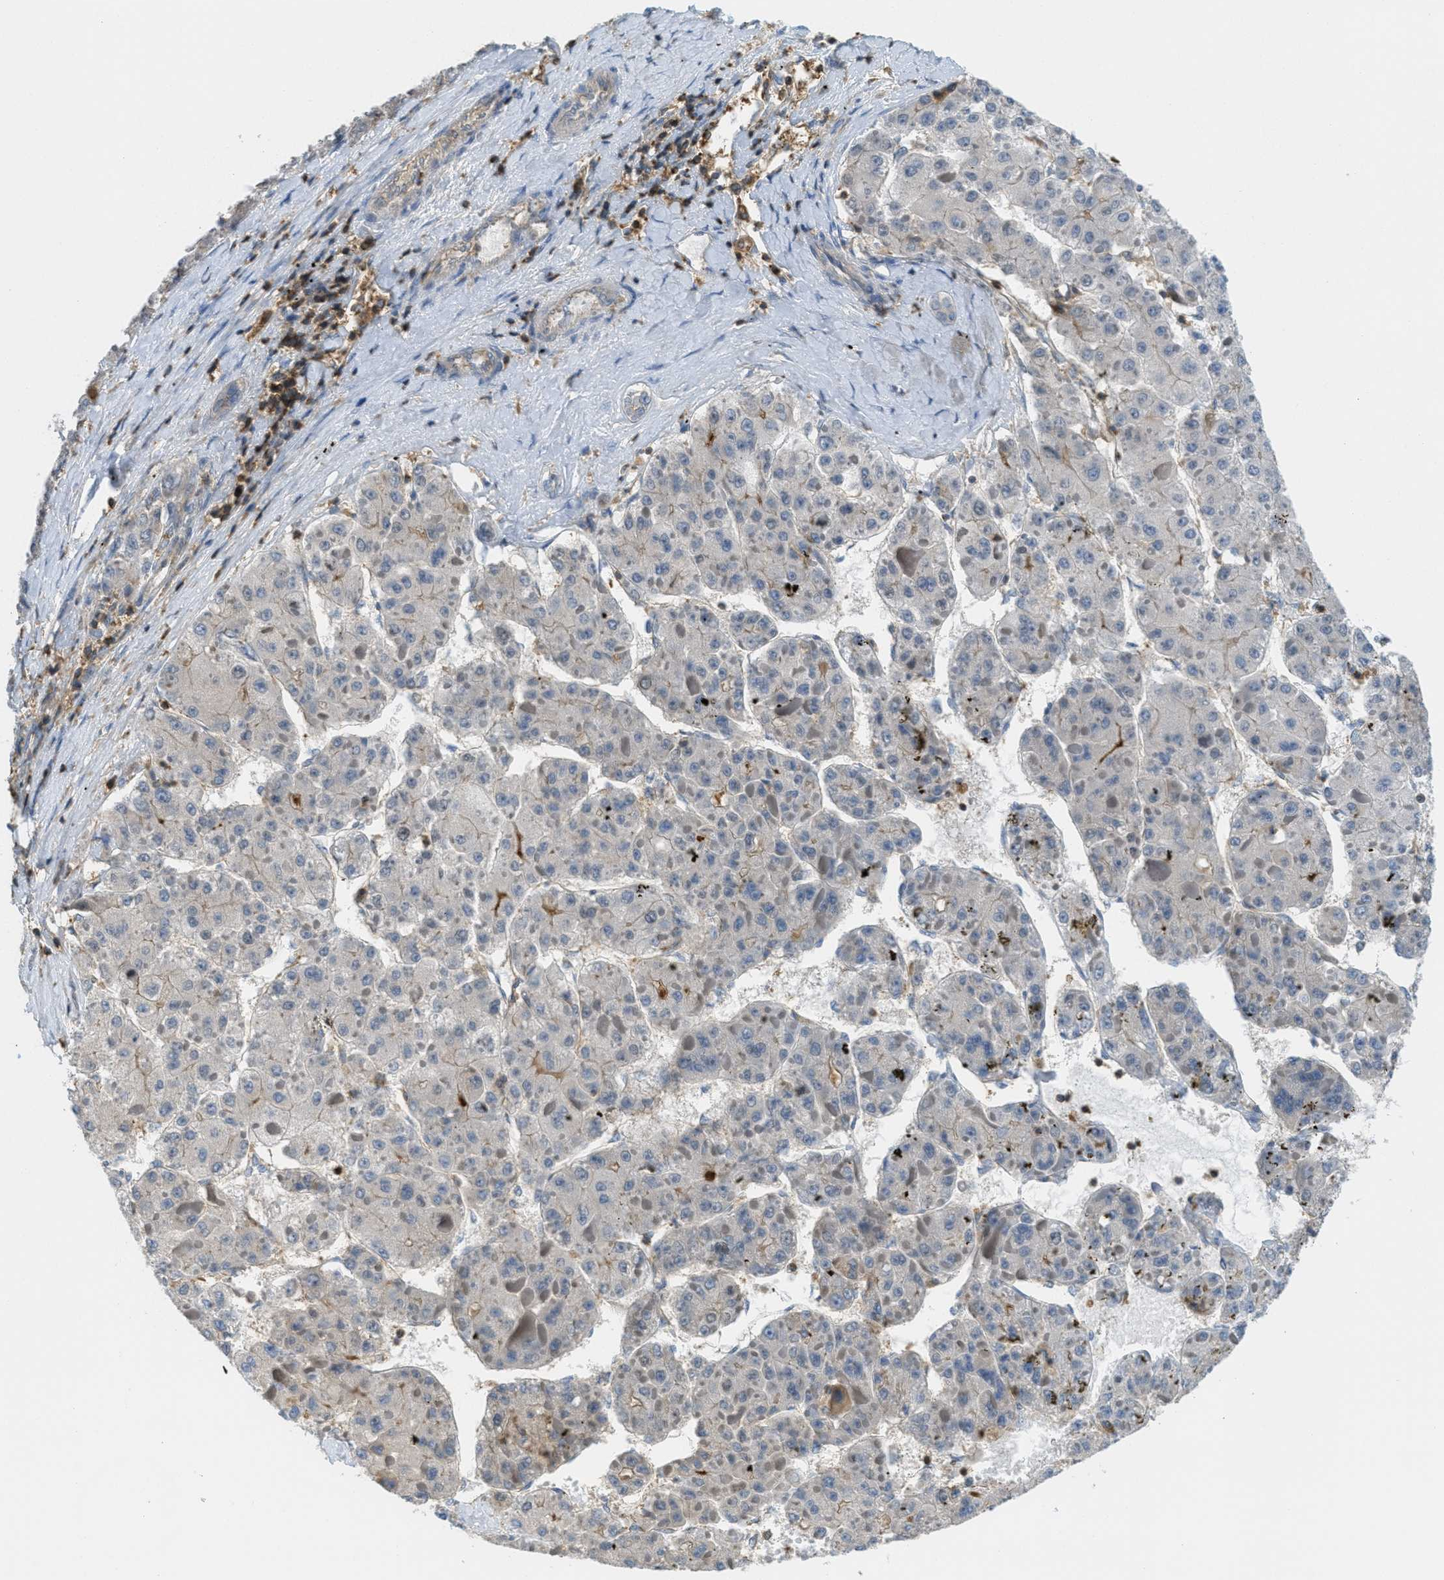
{"staining": {"intensity": "negative", "quantity": "none", "location": "none"}, "tissue": "liver cancer", "cell_type": "Tumor cells", "image_type": "cancer", "snomed": [{"axis": "morphology", "description": "Carcinoma, Hepatocellular, NOS"}, {"axis": "topography", "description": "Liver"}], "caption": "The IHC photomicrograph has no significant expression in tumor cells of liver hepatocellular carcinoma tissue. (Stains: DAB (3,3'-diaminobenzidine) immunohistochemistry (IHC) with hematoxylin counter stain, Microscopy: brightfield microscopy at high magnification).", "gene": "GRIK2", "patient": {"sex": "female", "age": 73}}